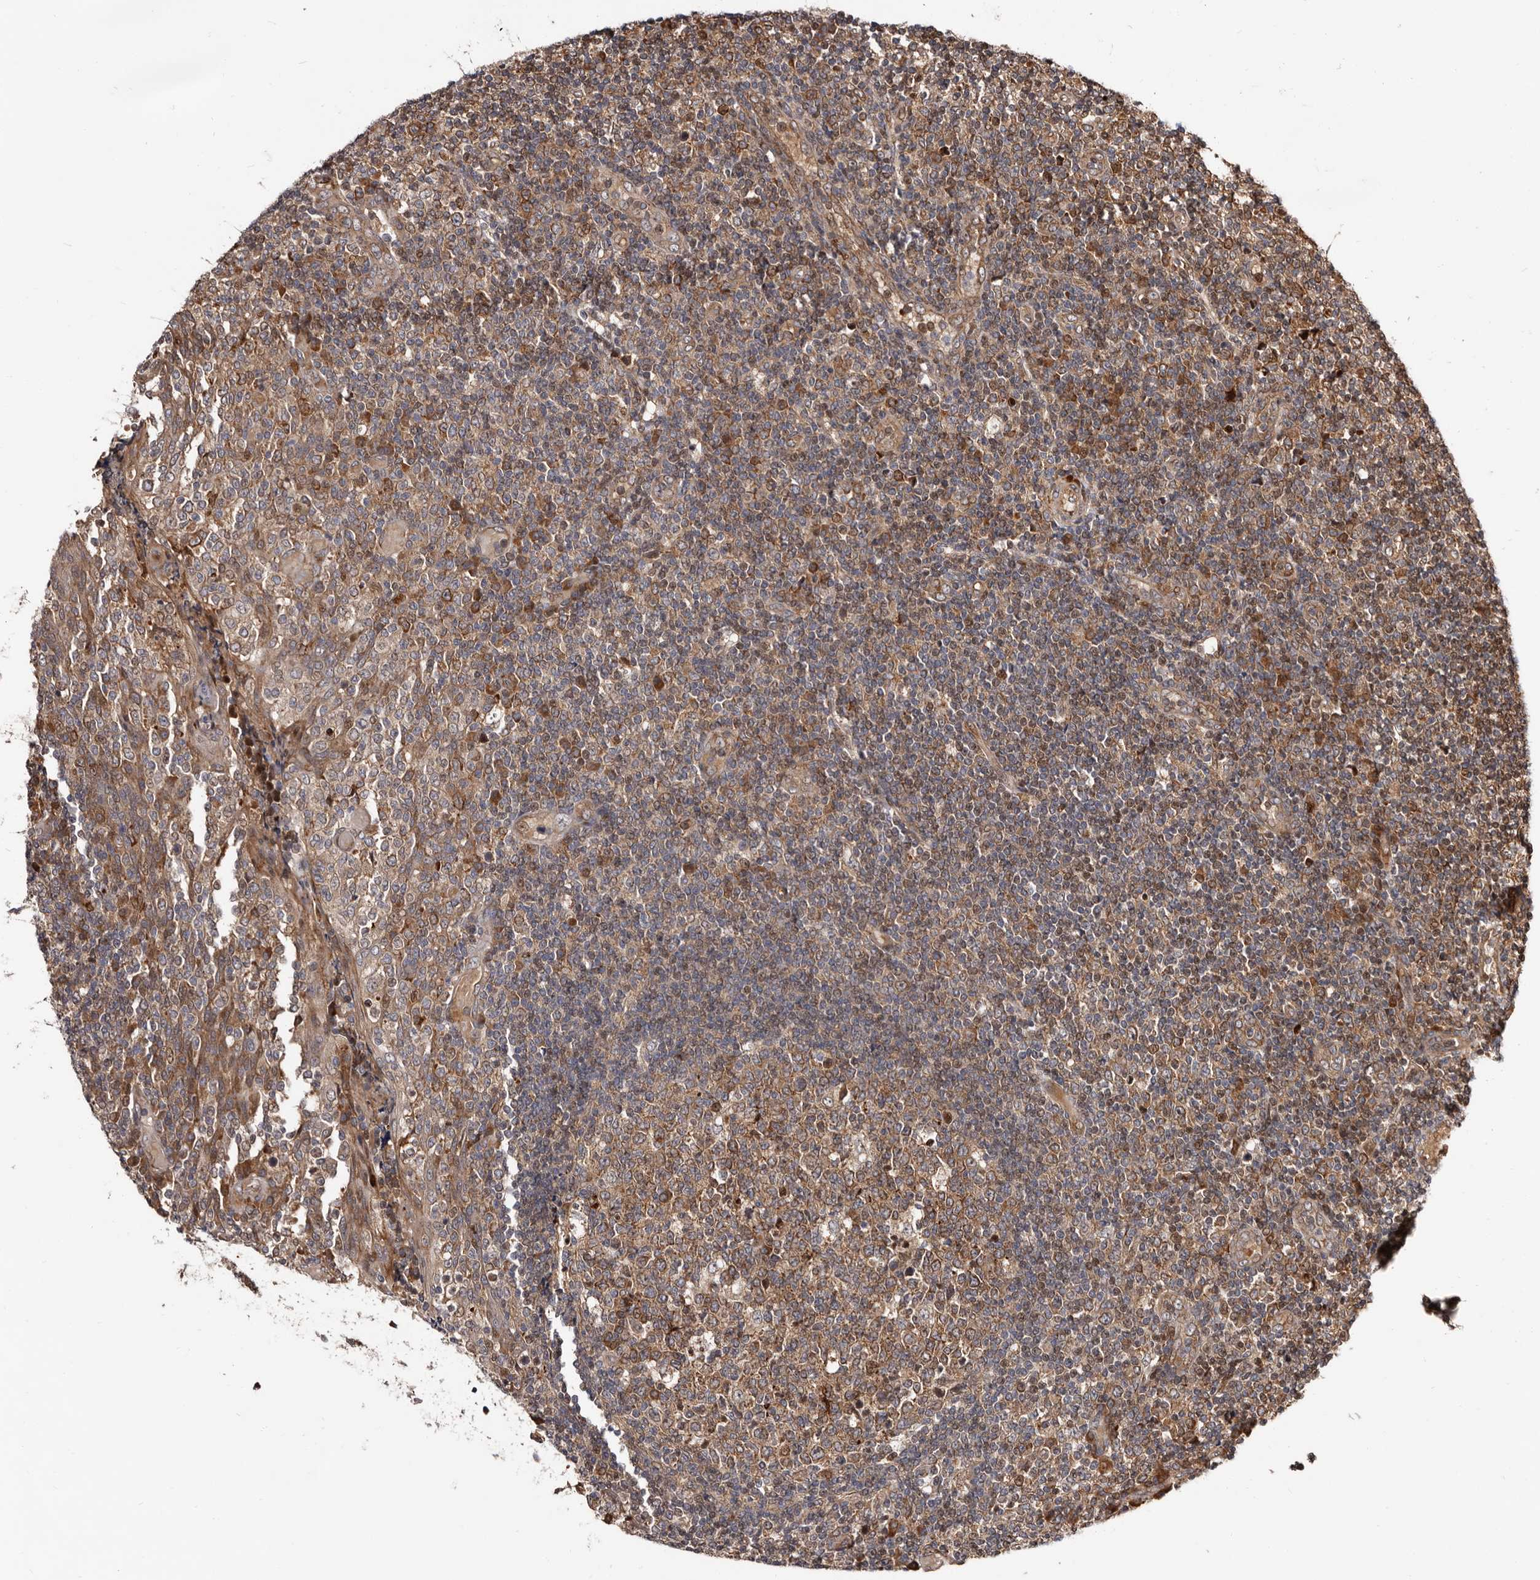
{"staining": {"intensity": "moderate", "quantity": ">75%", "location": "cytoplasmic/membranous"}, "tissue": "tonsil", "cell_type": "Germinal center cells", "image_type": "normal", "snomed": [{"axis": "morphology", "description": "Normal tissue, NOS"}, {"axis": "topography", "description": "Tonsil"}], "caption": "Immunohistochemistry micrograph of benign tonsil stained for a protein (brown), which displays medium levels of moderate cytoplasmic/membranous expression in about >75% of germinal center cells.", "gene": "WEE2", "patient": {"sex": "female", "age": 19}}